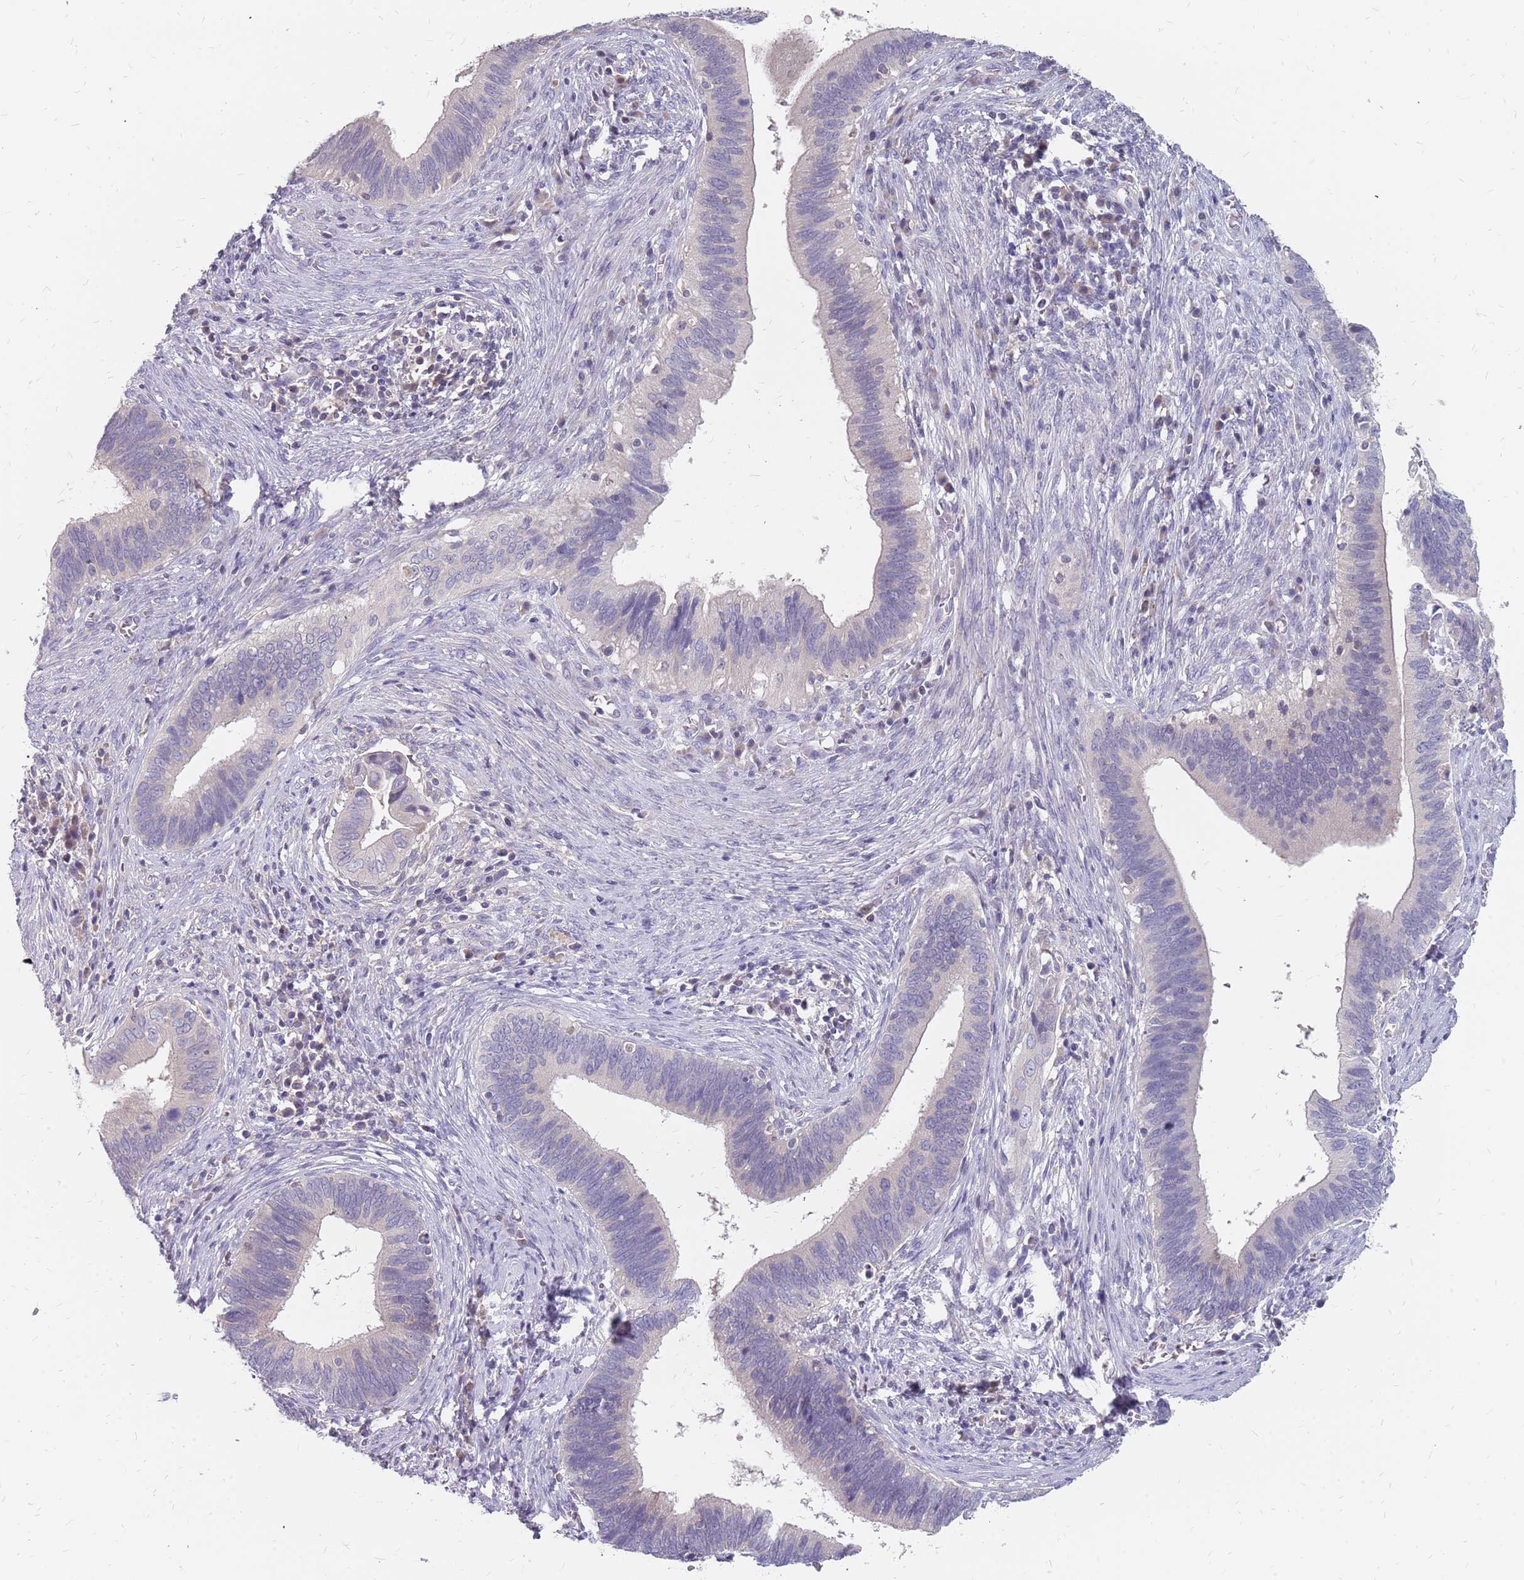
{"staining": {"intensity": "negative", "quantity": "none", "location": "none"}, "tissue": "cervical cancer", "cell_type": "Tumor cells", "image_type": "cancer", "snomed": [{"axis": "morphology", "description": "Adenocarcinoma, NOS"}, {"axis": "topography", "description": "Cervix"}], "caption": "An immunohistochemistry (IHC) photomicrograph of adenocarcinoma (cervical) is shown. There is no staining in tumor cells of adenocarcinoma (cervical).", "gene": "CMTR2", "patient": {"sex": "female", "age": 42}}